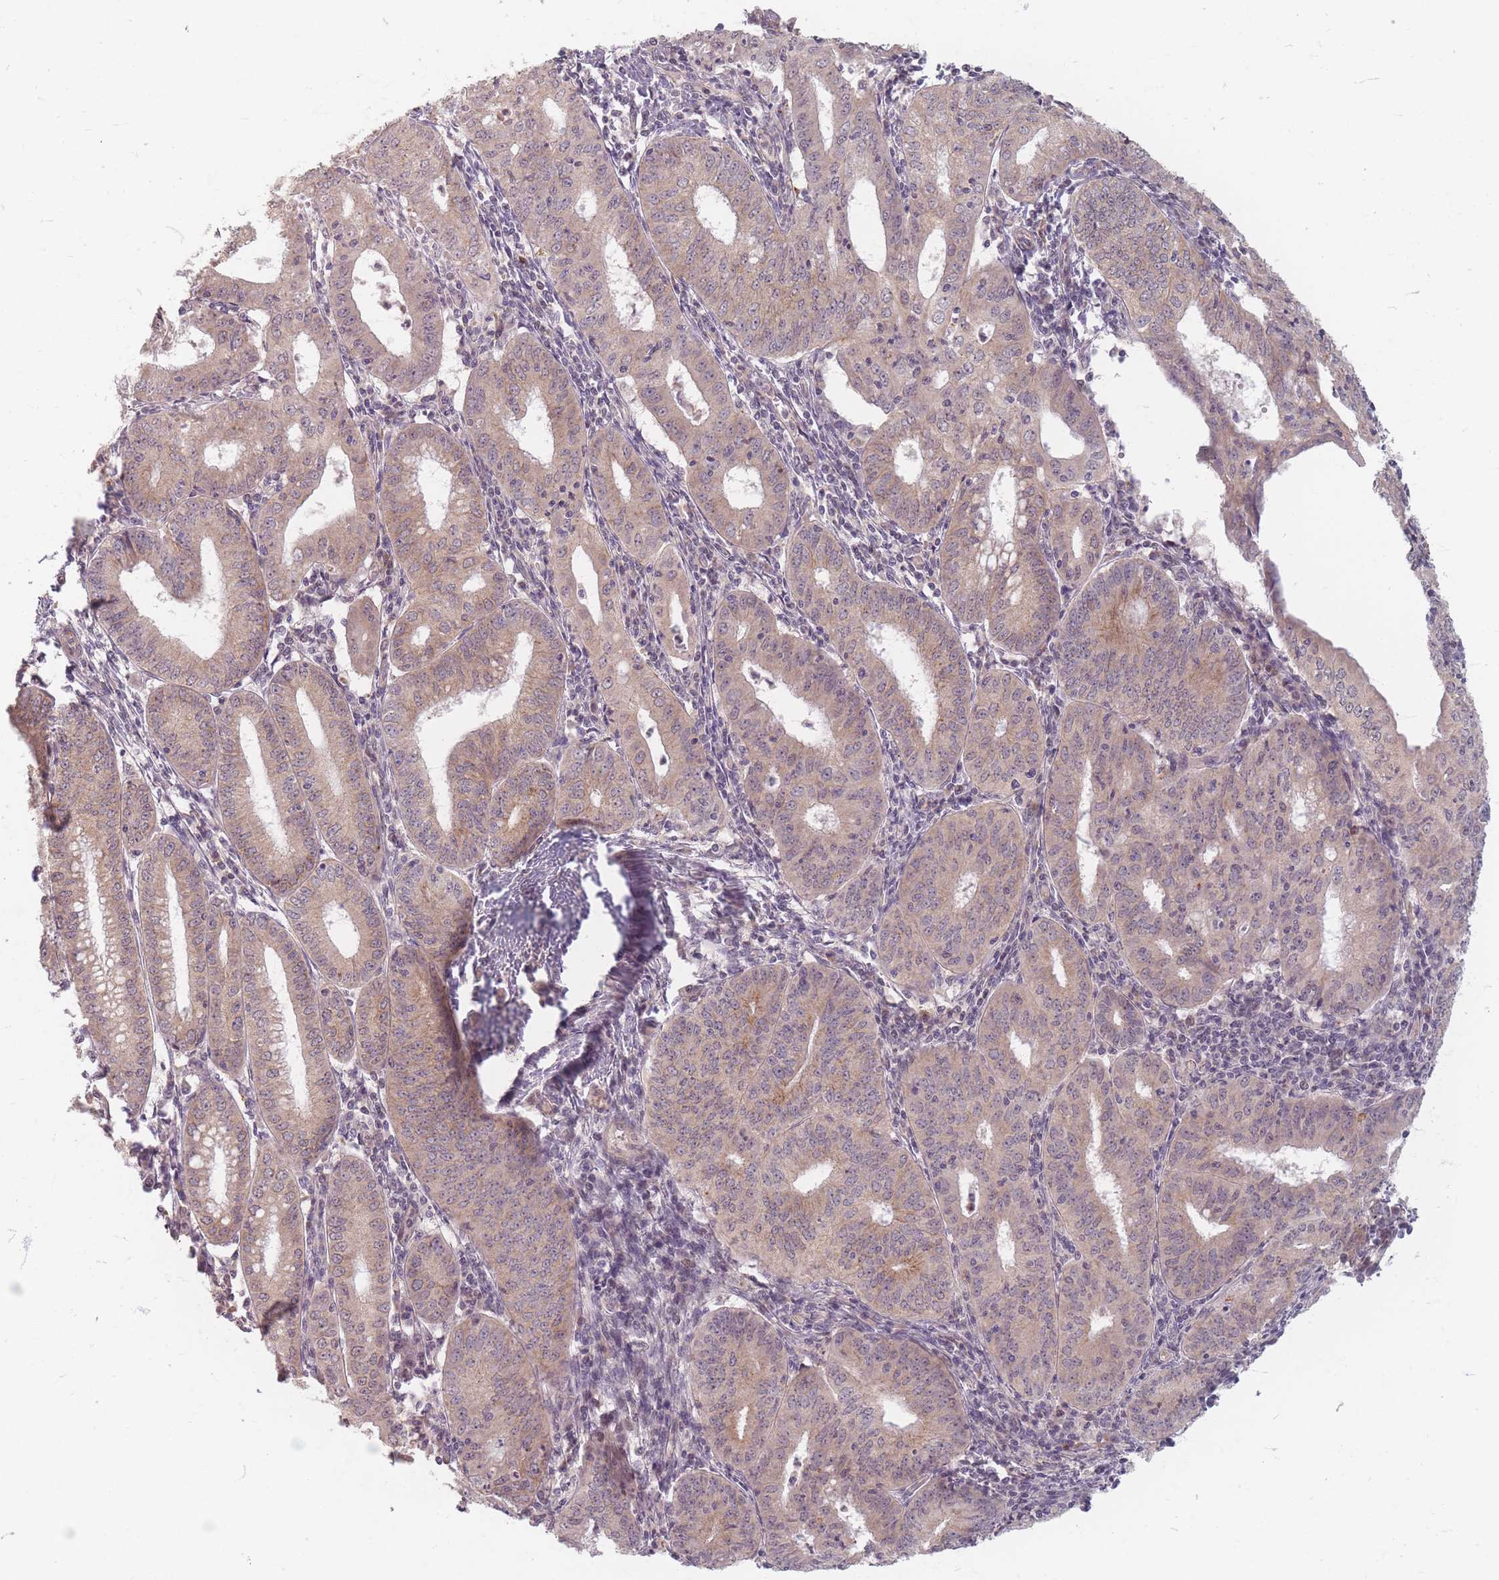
{"staining": {"intensity": "weak", "quantity": ">75%", "location": "cytoplasmic/membranous"}, "tissue": "endometrial cancer", "cell_type": "Tumor cells", "image_type": "cancer", "snomed": [{"axis": "morphology", "description": "Adenocarcinoma, NOS"}, {"axis": "topography", "description": "Endometrium"}], "caption": "The immunohistochemical stain shows weak cytoplasmic/membranous positivity in tumor cells of adenocarcinoma (endometrial) tissue. The protein of interest is shown in brown color, while the nuclei are stained blue.", "gene": "GABRA6", "patient": {"sex": "female", "age": 60}}